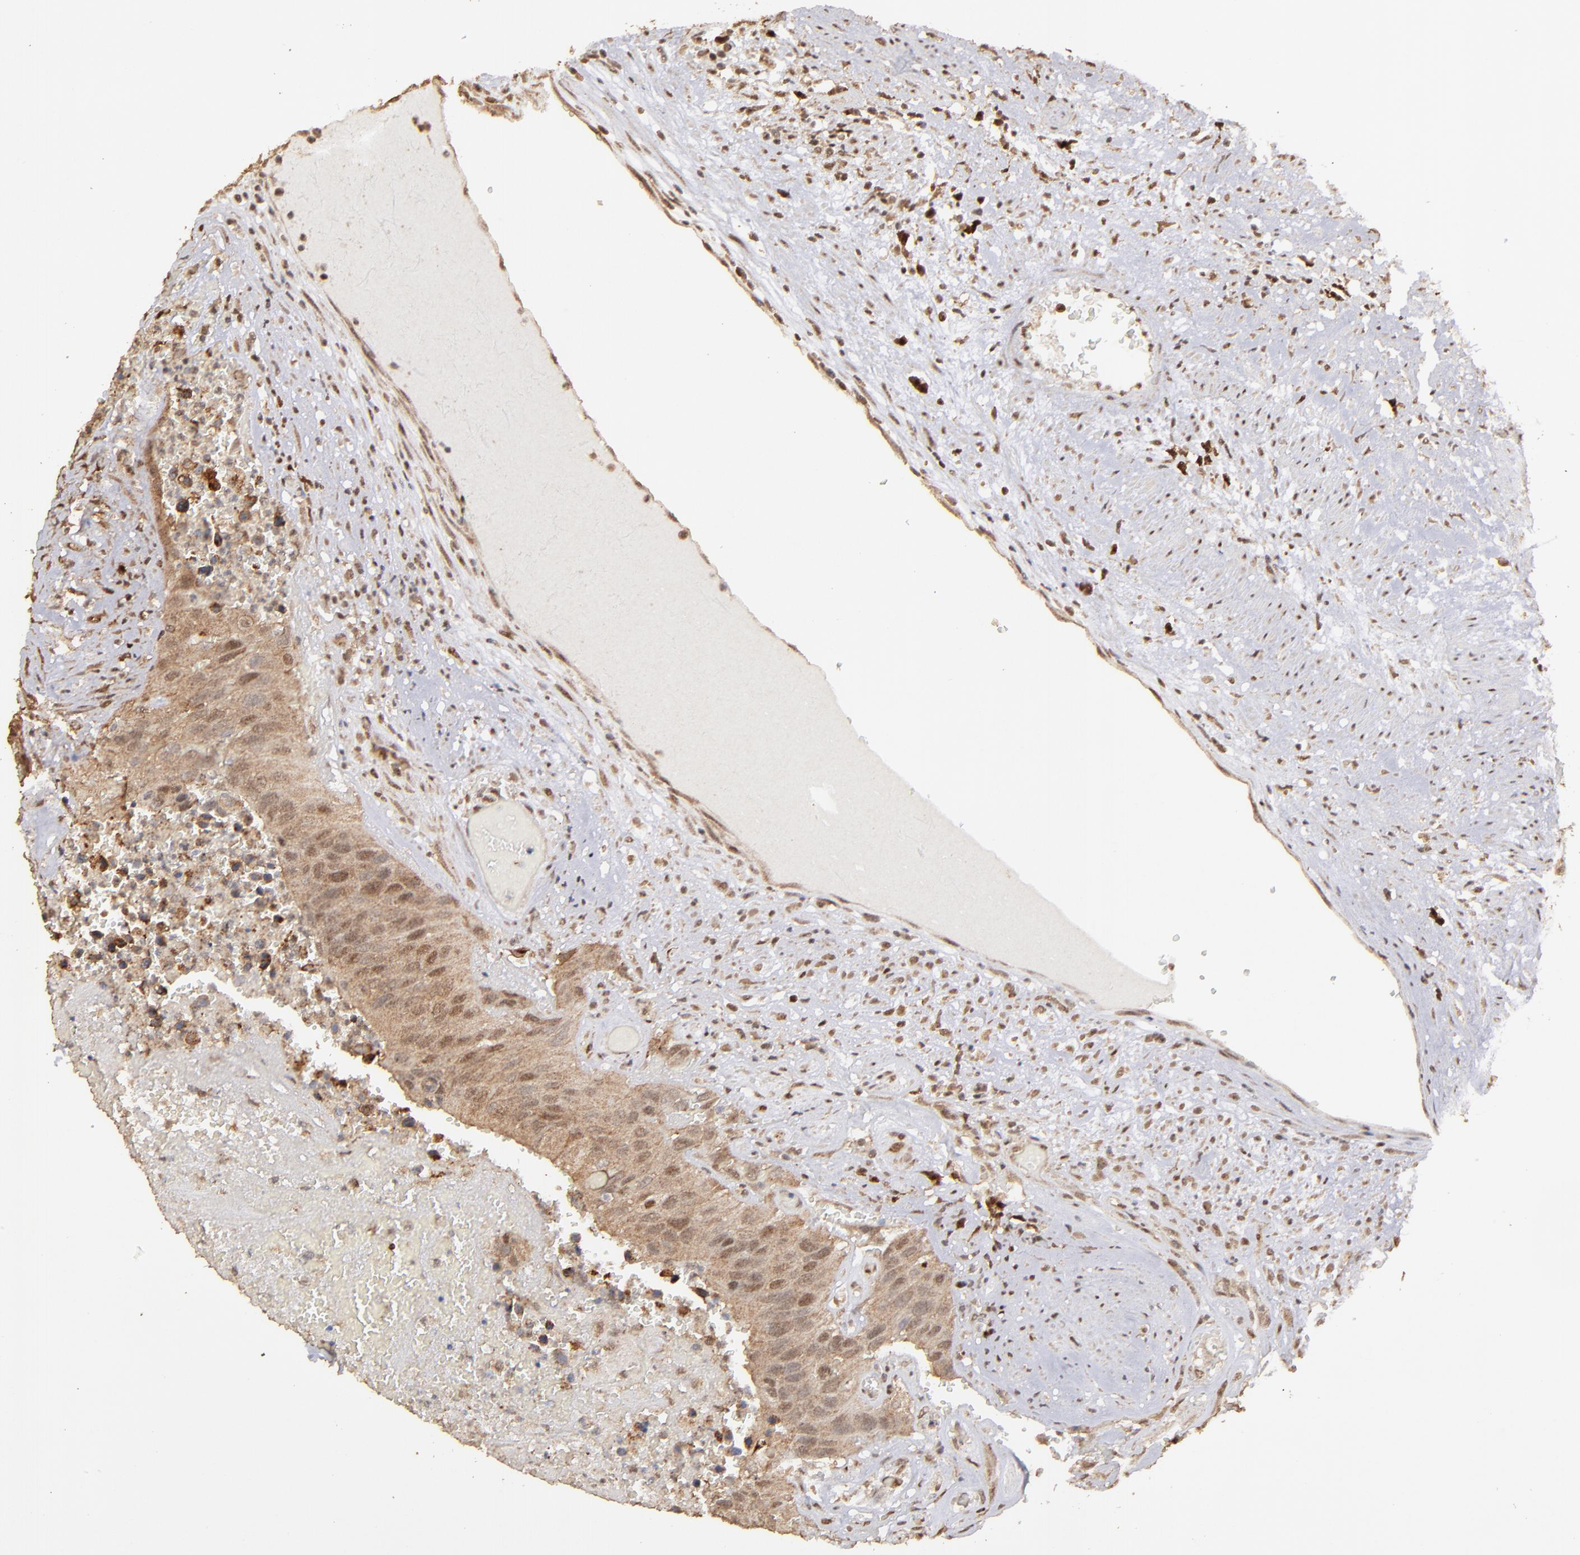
{"staining": {"intensity": "moderate", "quantity": ">75%", "location": "cytoplasmic/membranous,nuclear"}, "tissue": "urothelial cancer", "cell_type": "Tumor cells", "image_type": "cancer", "snomed": [{"axis": "morphology", "description": "Urothelial carcinoma, High grade"}, {"axis": "topography", "description": "Urinary bladder"}], "caption": "Protein staining of urothelial cancer tissue reveals moderate cytoplasmic/membranous and nuclear expression in about >75% of tumor cells.", "gene": "ARNT", "patient": {"sex": "male", "age": 66}}